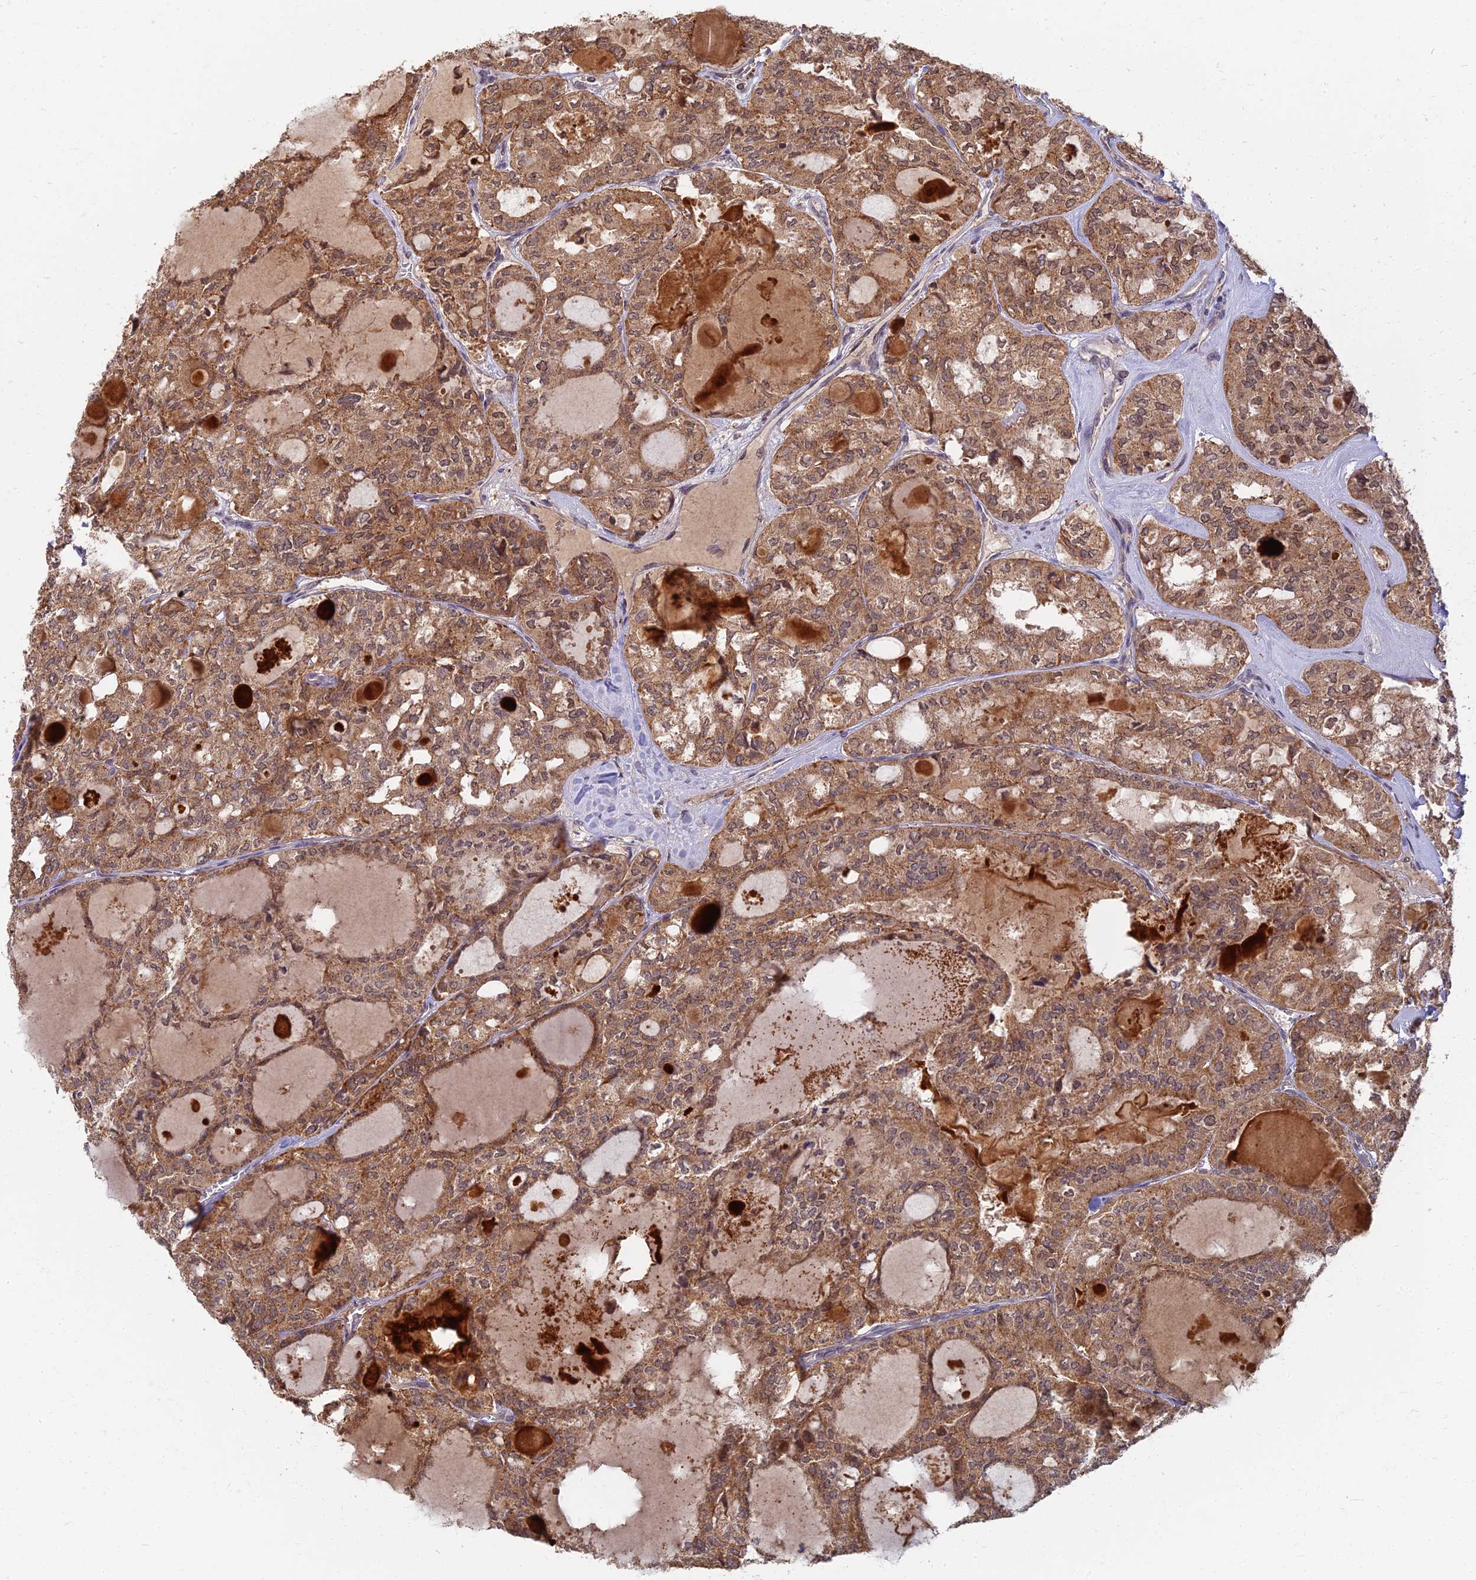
{"staining": {"intensity": "moderate", "quantity": ">75%", "location": "cytoplasmic/membranous"}, "tissue": "thyroid cancer", "cell_type": "Tumor cells", "image_type": "cancer", "snomed": [{"axis": "morphology", "description": "Follicular adenoma carcinoma, NOS"}, {"axis": "topography", "description": "Thyroid gland"}], "caption": "IHC of follicular adenoma carcinoma (thyroid) demonstrates medium levels of moderate cytoplasmic/membranous staining in approximately >75% of tumor cells.", "gene": "RGL3", "patient": {"sex": "male", "age": 75}}